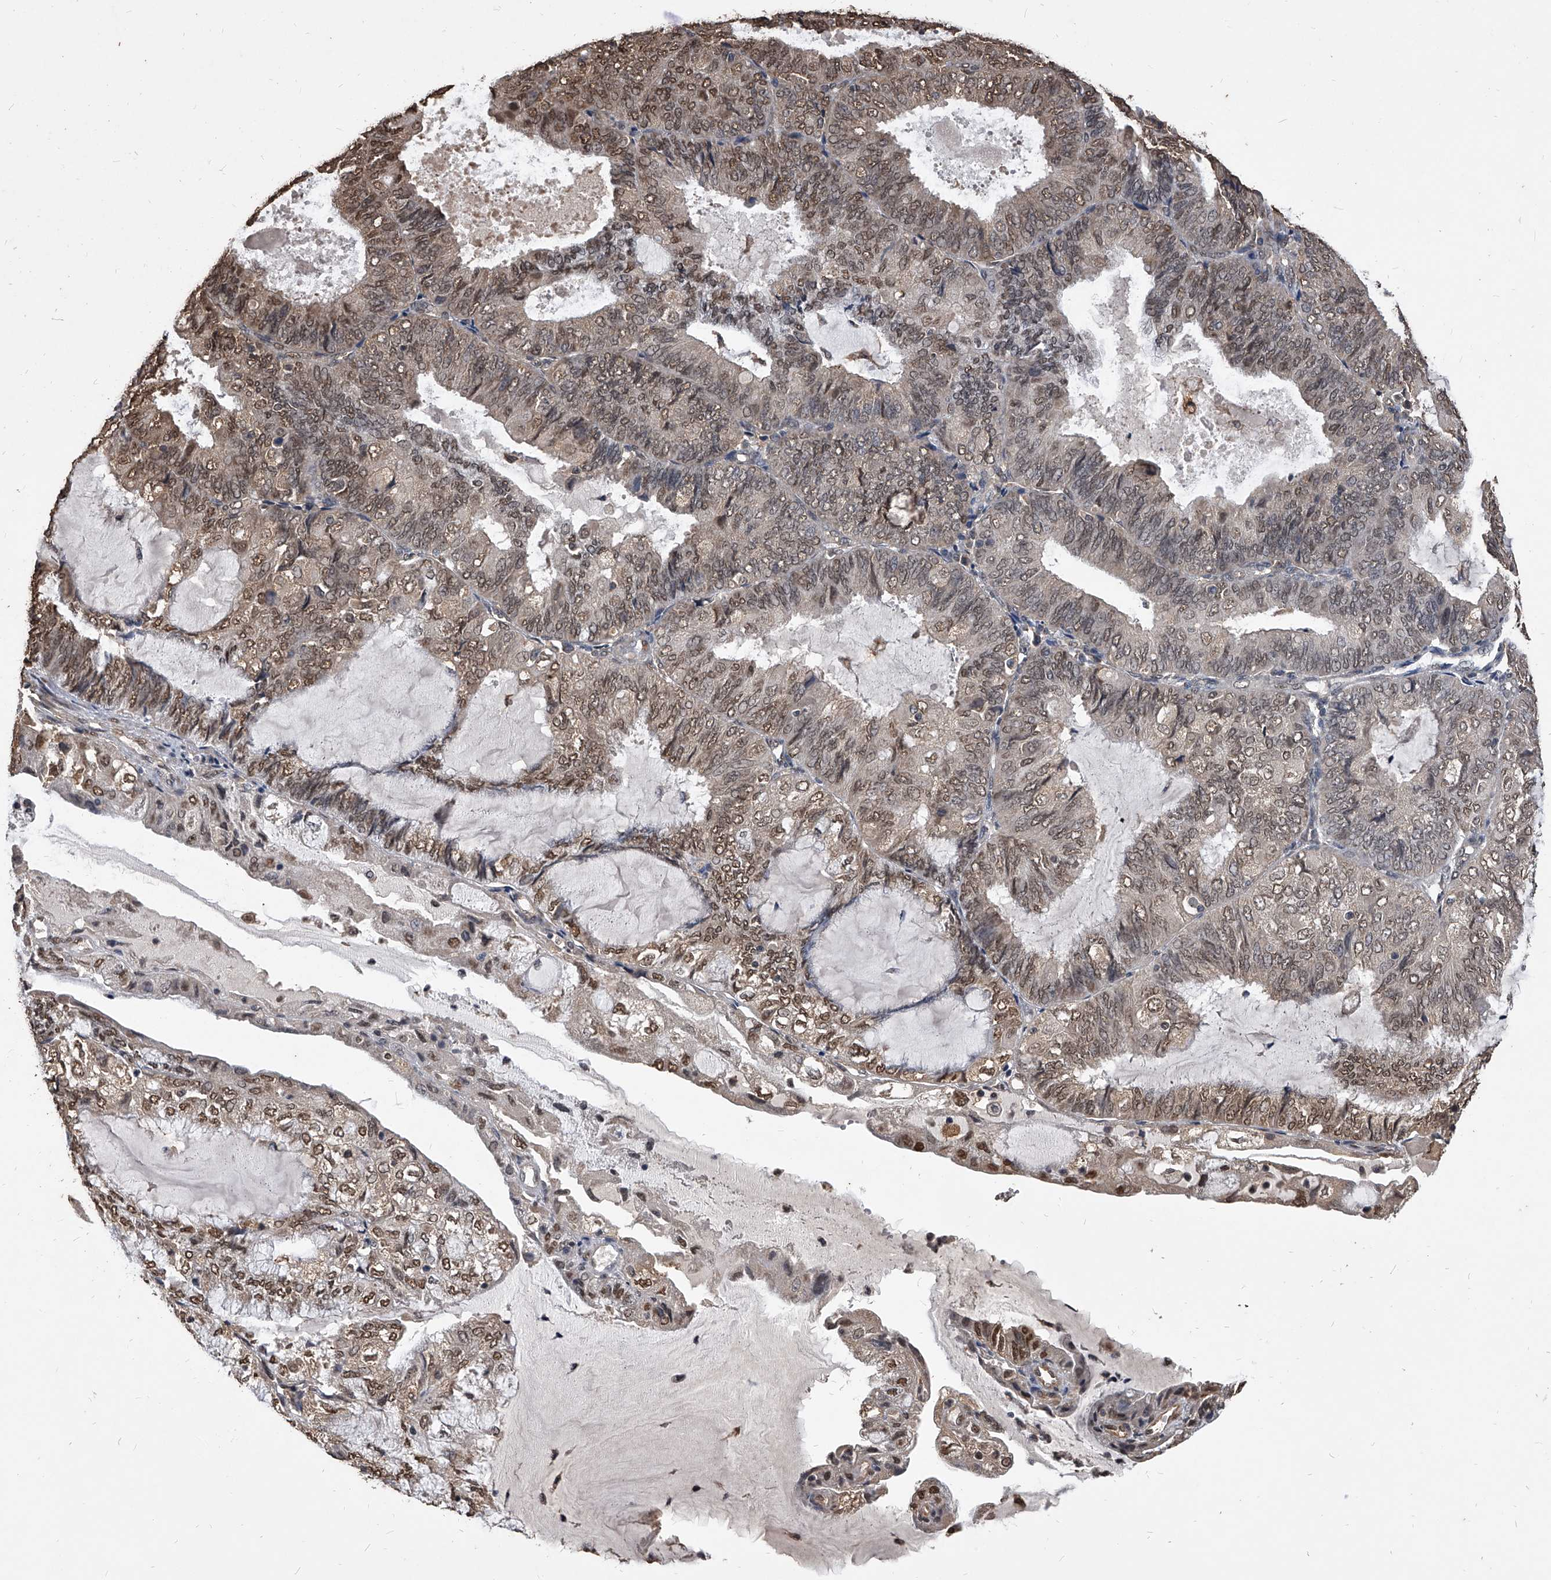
{"staining": {"intensity": "moderate", "quantity": ">75%", "location": "cytoplasmic/membranous,nuclear"}, "tissue": "endometrial cancer", "cell_type": "Tumor cells", "image_type": "cancer", "snomed": [{"axis": "morphology", "description": "Adenocarcinoma, NOS"}, {"axis": "topography", "description": "Endometrium"}], "caption": "Immunohistochemistry staining of adenocarcinoma (endometrial), which displays medium levels of moderate cytoplasmic/membranous and nuclear expression in about >75% of tumor cells indicating moderate cytoplasmic/membranous and nuclear protein staining. The staining was performed using DAB (brown) for protein detection and nuclei were counterstained in hematoxylin (blue).", "gene": "FBXL4", "patient": {"sex": "female", "age": 81}}